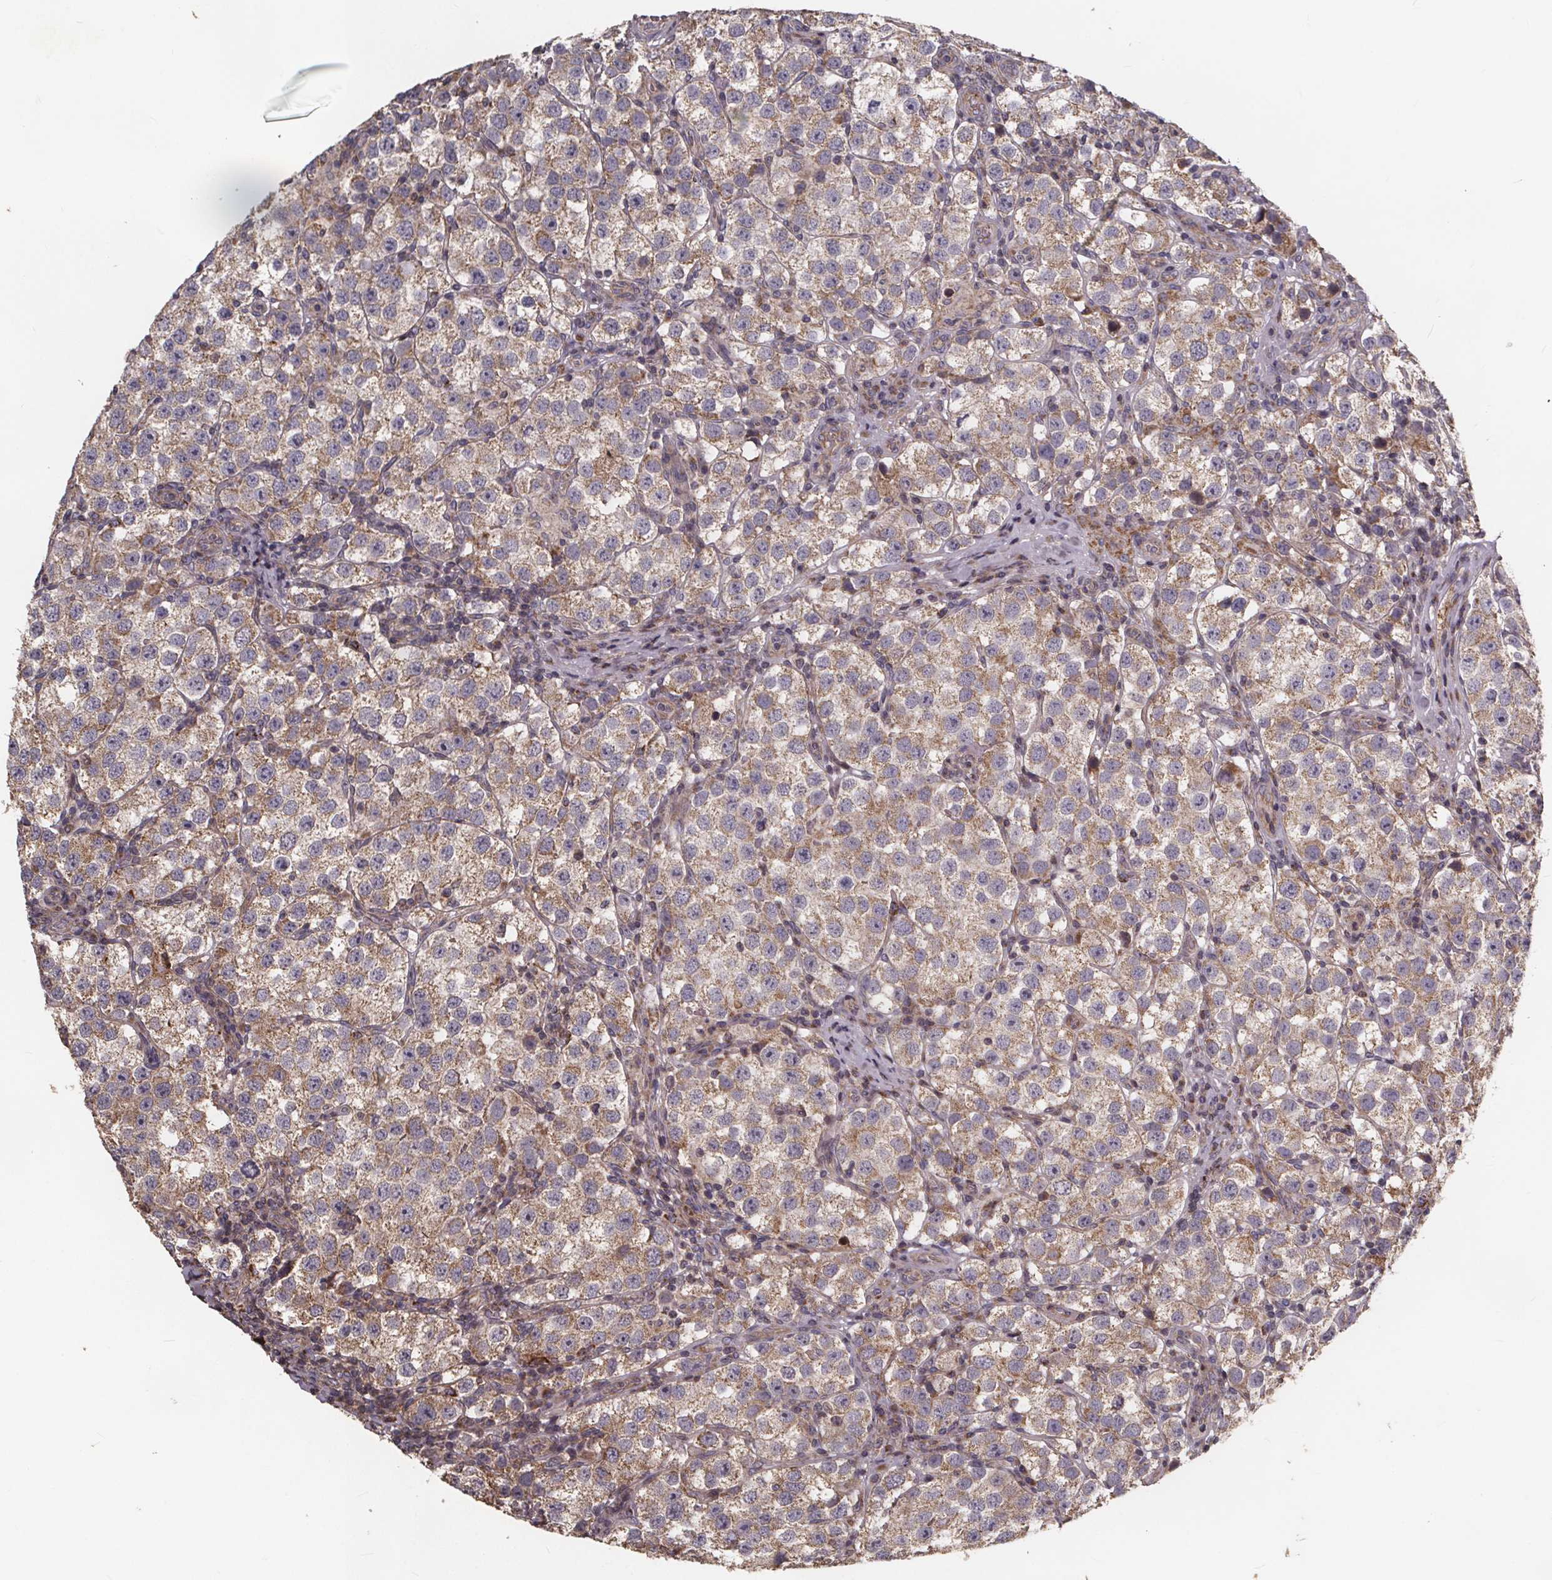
{"staining": {"intensity": "moderate", "quantity": "25%-75%", "location": "cytoplasmic/membranous"}, "tissue": "testis cancer", "cell_type": "Tumor cells", "image_type": "cancer", "snomed": [{"axis": "morphology", "description": "Seminoma, NOS"}, {"axis": "topography", "description": "Testis"}], "caption": "Approximately 25%-75% of tumor cells in testis seminoma demonstrate moderate cytoplasmic/membranous protein positivity as visualized by brown immunohistochemical staining.", "gene": "YME1L1", "patient": {"sex": "male", "age": 37}}